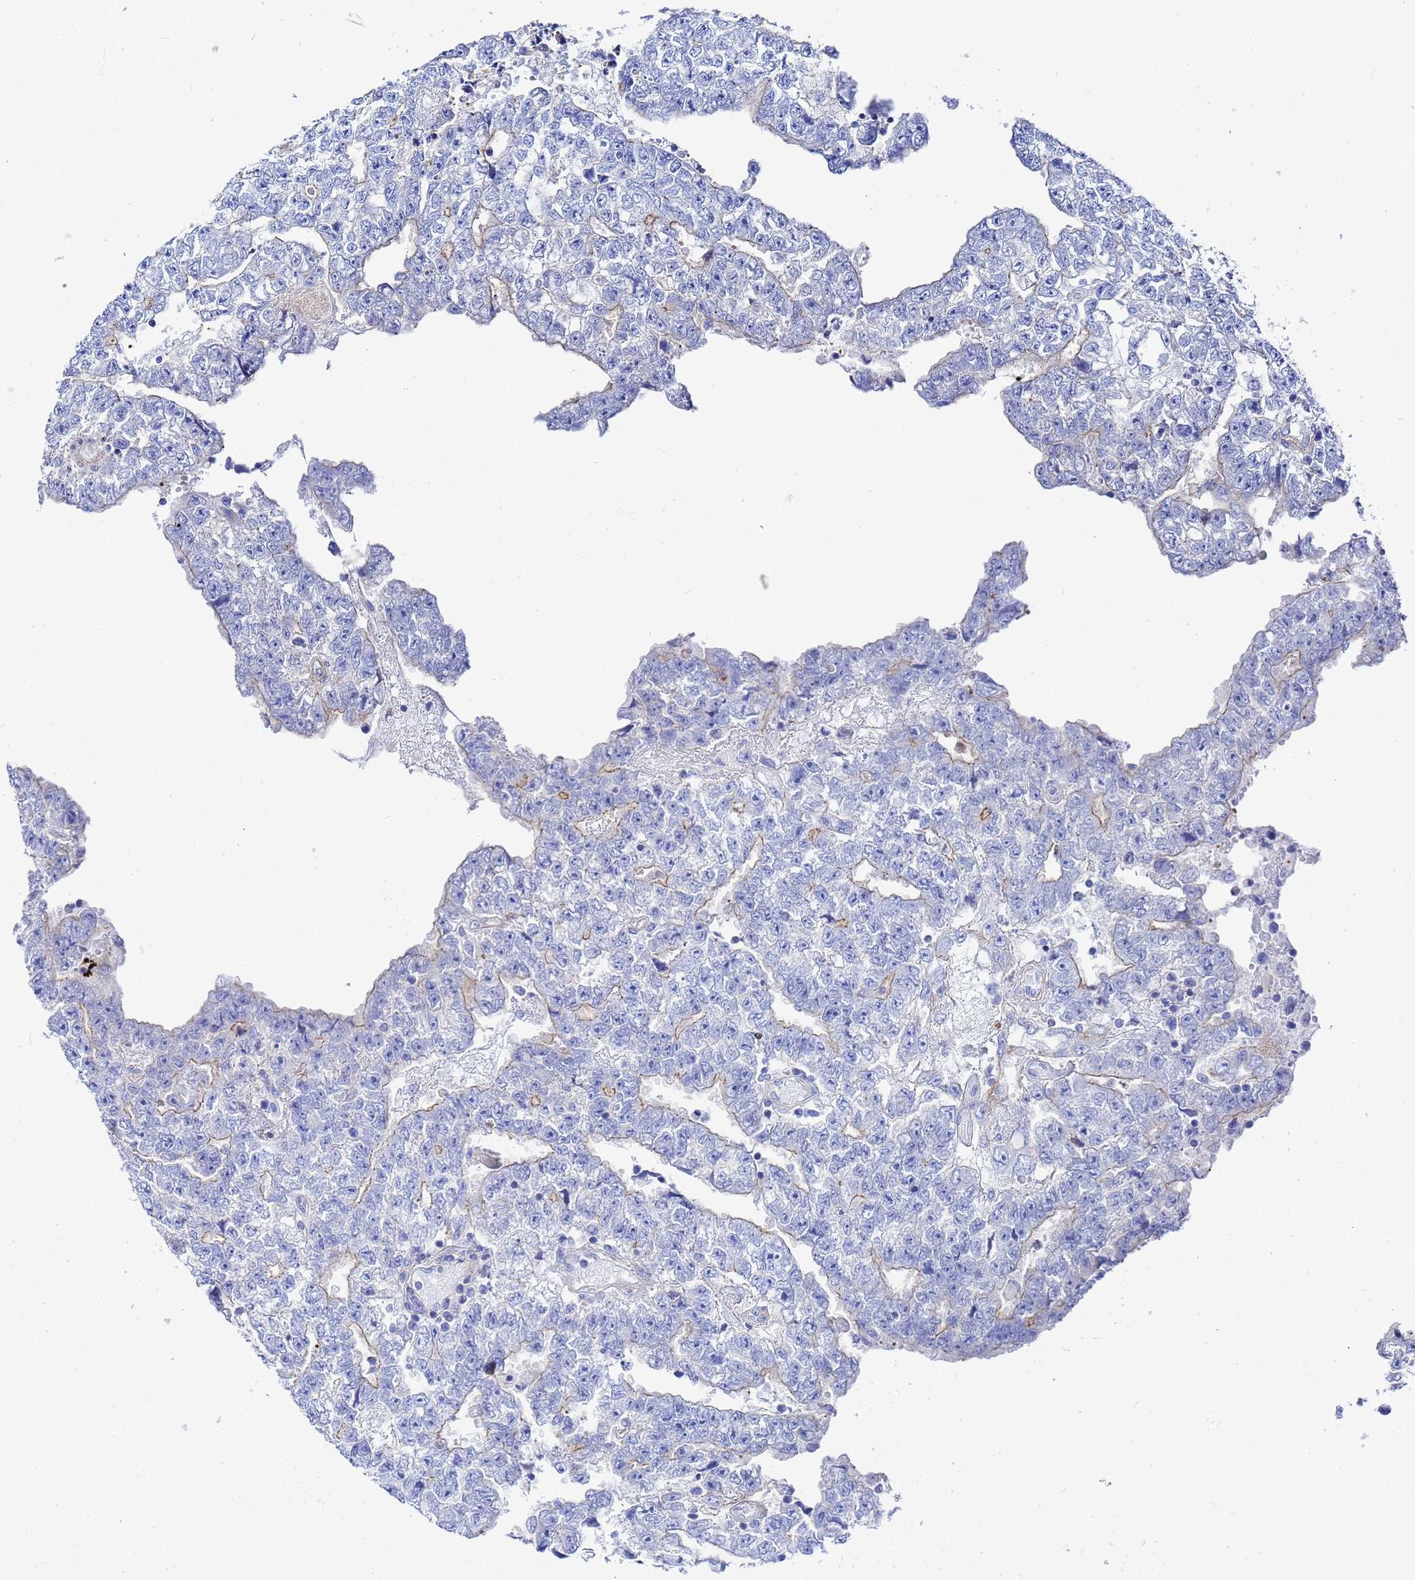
{"staining": {"intensity": "weak", "quantity": "25%-75%", "location": "cytoplasmic/membranous"}, "tissue": "testis cancer", "cell_type": "Tumor cells", "image_type": "cancer", "snomed": [{"axis": "morphology", "description": "Carcinoma, Embryonal, NOS"}, {"axis": "topography", "description": "Testis"}], "caption": "Approximately 25%-75% of tumor cells in testis cancer exhibit weak cytoplasmic/membranous protein staining as visualized by brown immunohistochemical staining.", "gene": "RAB39B", "patient": {"sex": "male", "age": 25}}